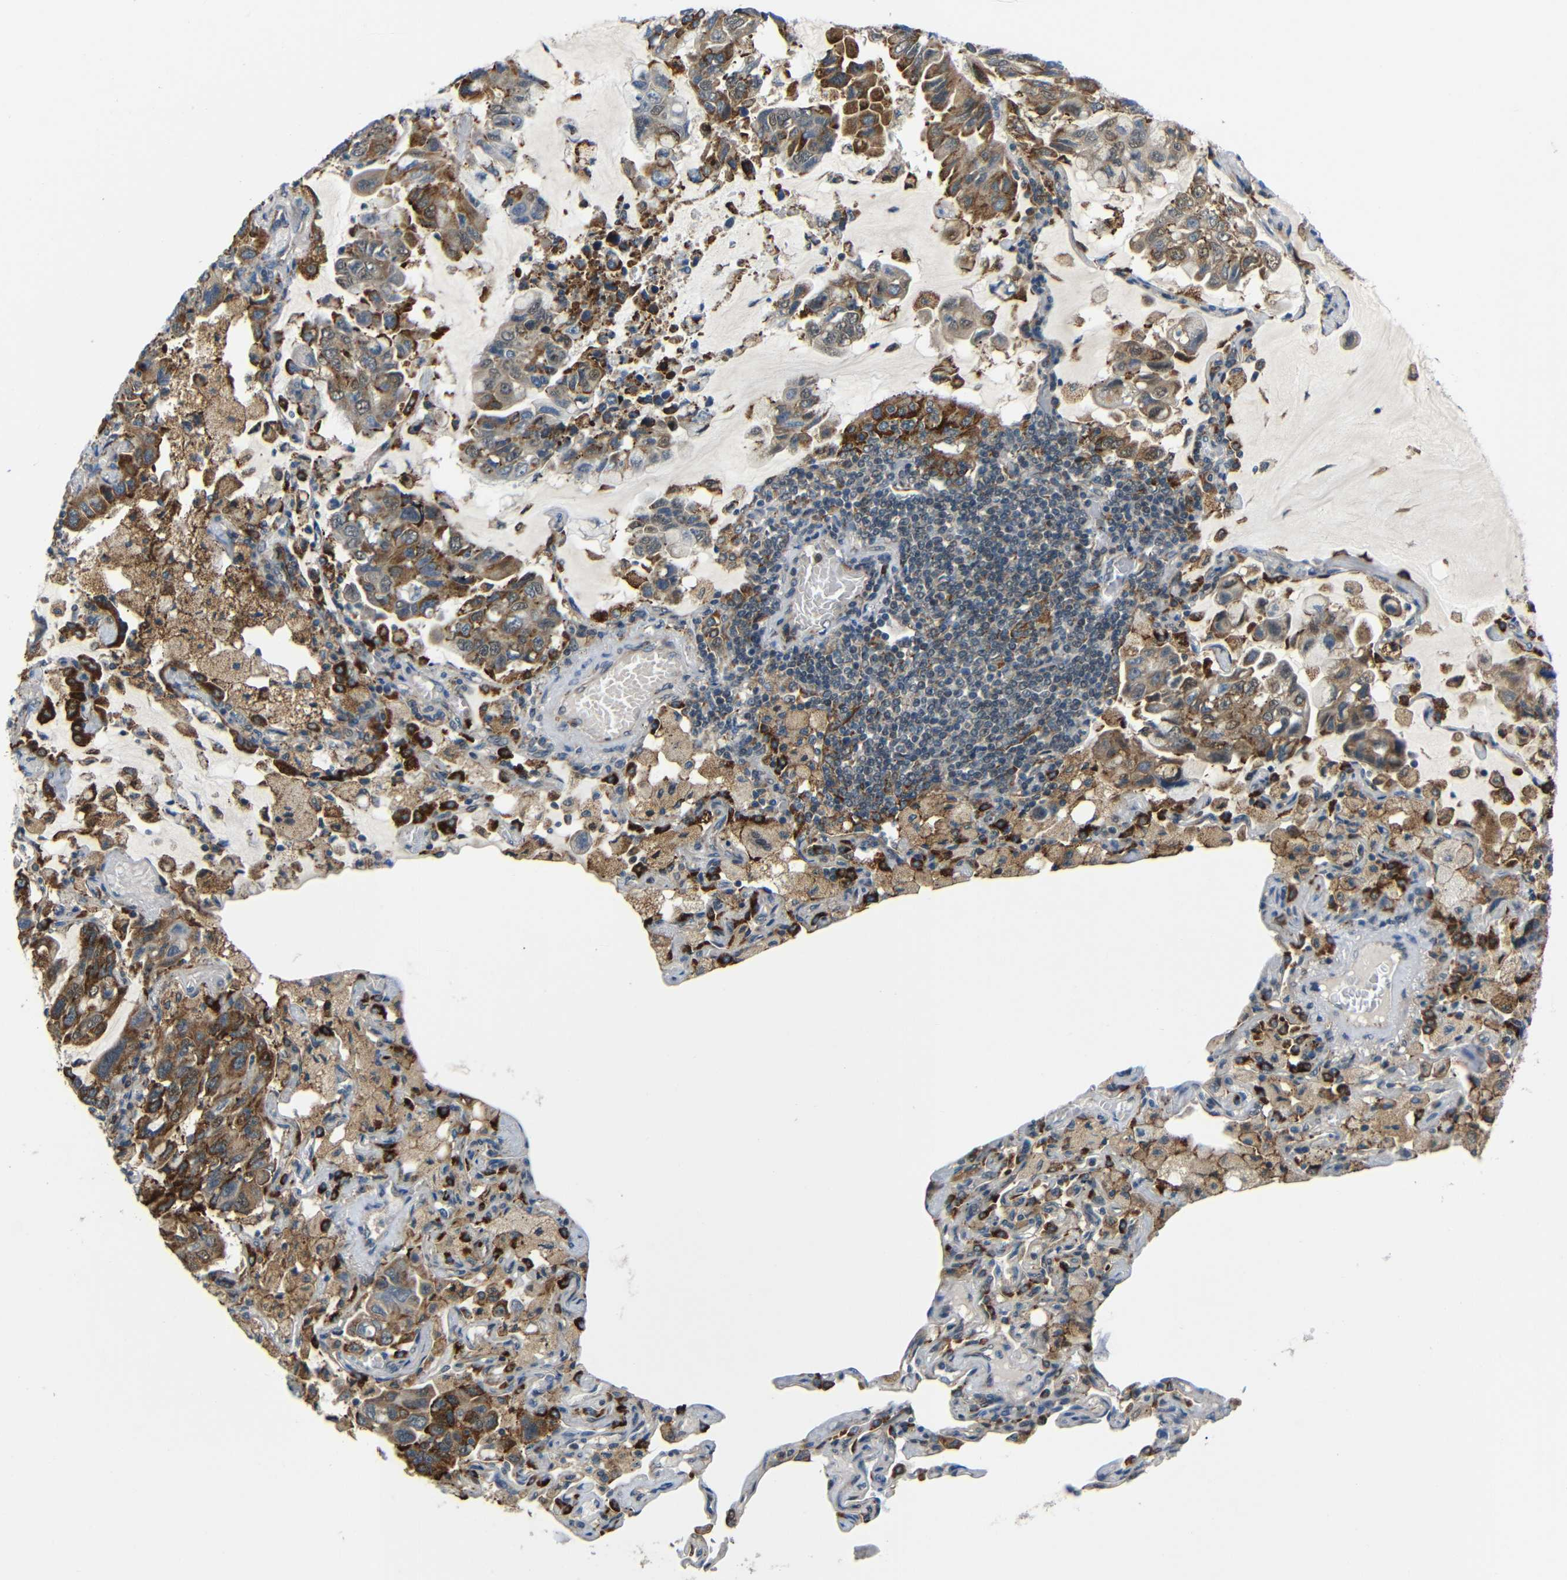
{"staining": {"intensity": "moderate", "quantity": ">75%", "location": "cytoplasmic/membranous"}, "tissue": "lung cancer", "cell_type": "Tumor cells", "image_type": "cancer", "snomed": [{"axis": "morphology", "description": "Adenocarcinoma, NOS"}, {"axis": "topography", "description": "Lung"}], "caption": "Immunohistochemical staining of human lung adenocarcinoma shows medium levels of moderate cytoplasmic/membranous protein expression in approximately >75% of tumor cells.", "gene": "SYDE1", "patient": {"sex": "male", "age": 64}}